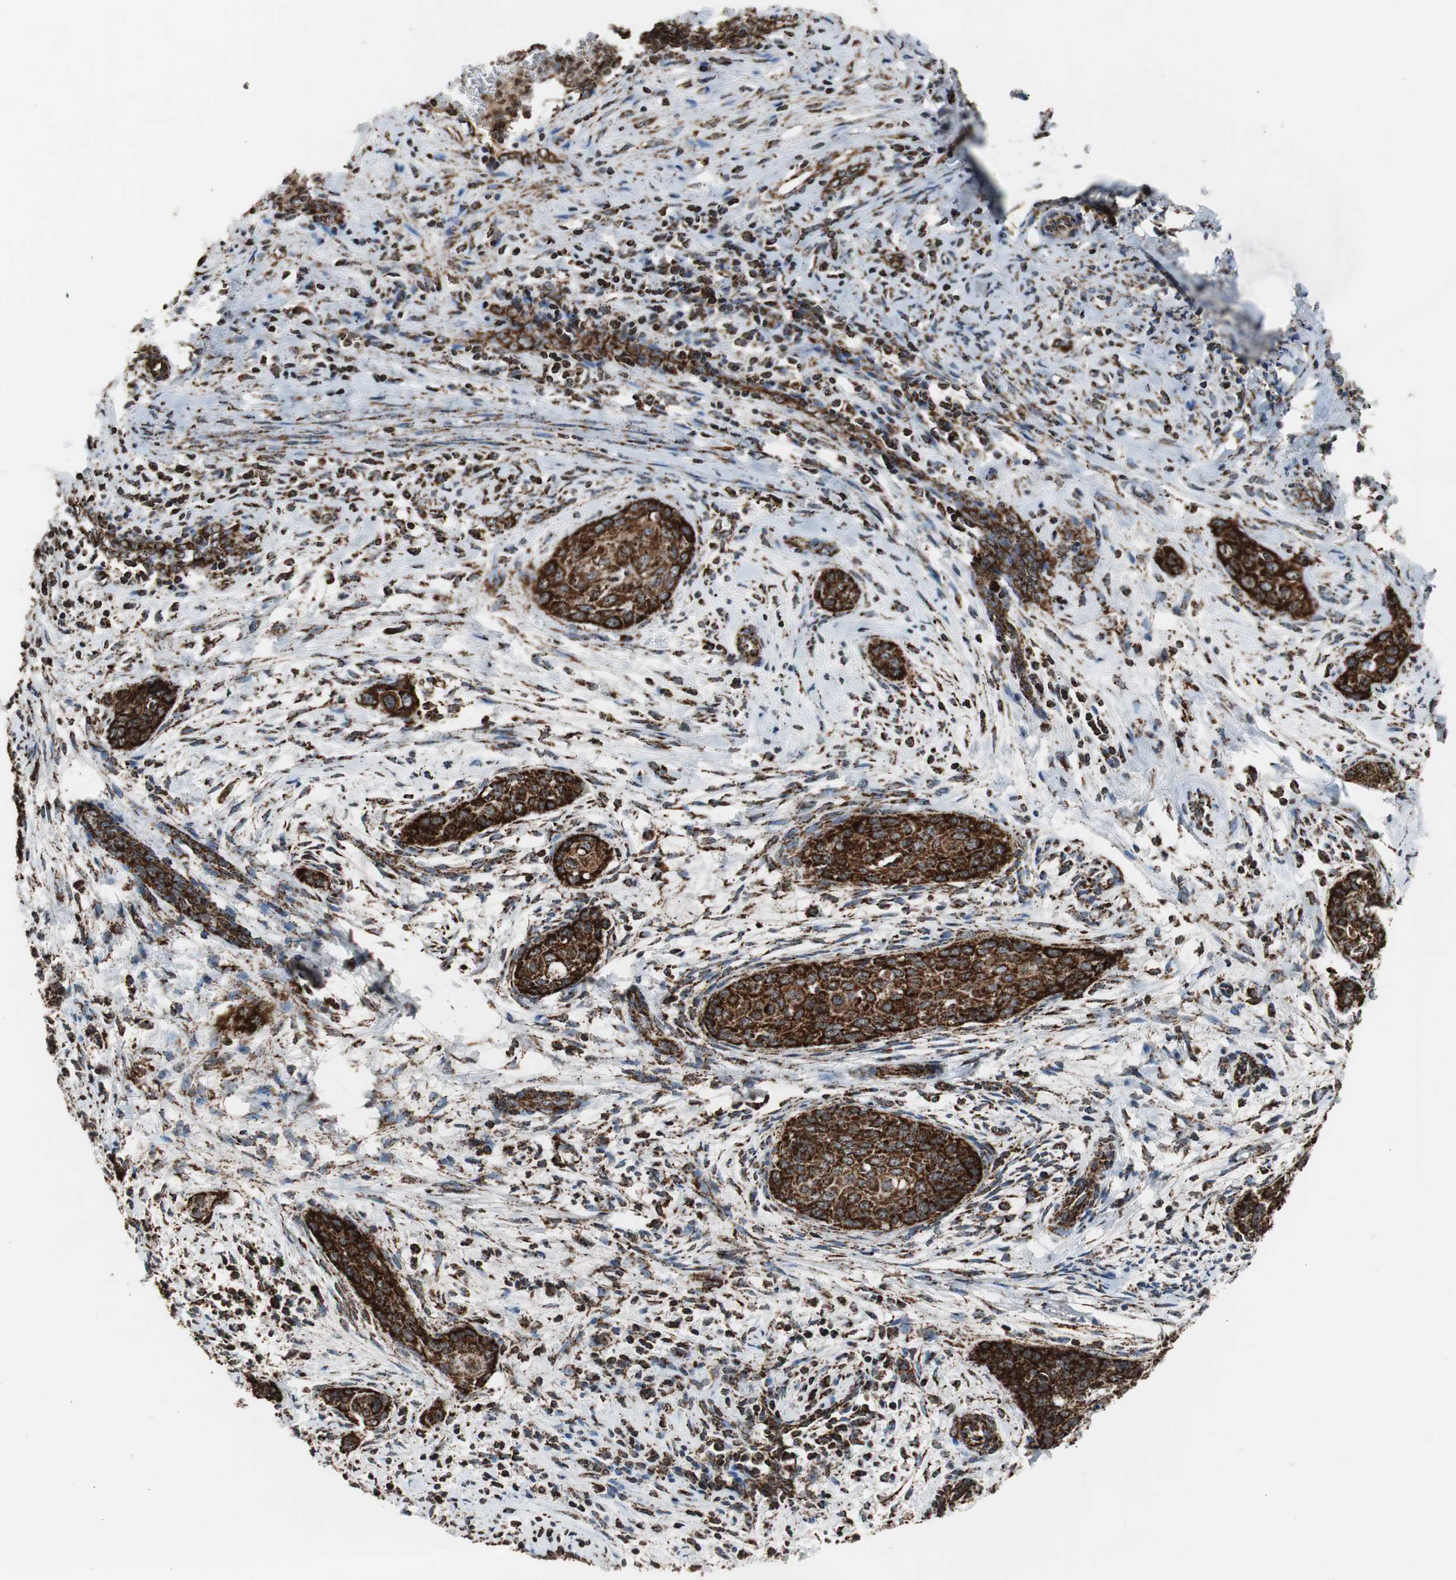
{"staining": {"intensity": "strong", "quantity": ">75%", "location": "cytoplasmic/membranous"}, "tissue": "cervical cancer", "cell_type": "Tumor cells", "image_type": "cancer", "snomed": [{"axis": "morphology", "description": "Squamous cell carcinoma, NOS"}, {"axis": "topography", "description": "Cervix"}], "caption": "Cervical cancer (squamous cell carcinoma) stained for a protein displays strong cytoplasmic/membranous positivity in tumor cells. (IHC, brightfield microscopy, high magnification).", "gene": "HSPA9", "patient": {"sex": "female", "age": 33}}